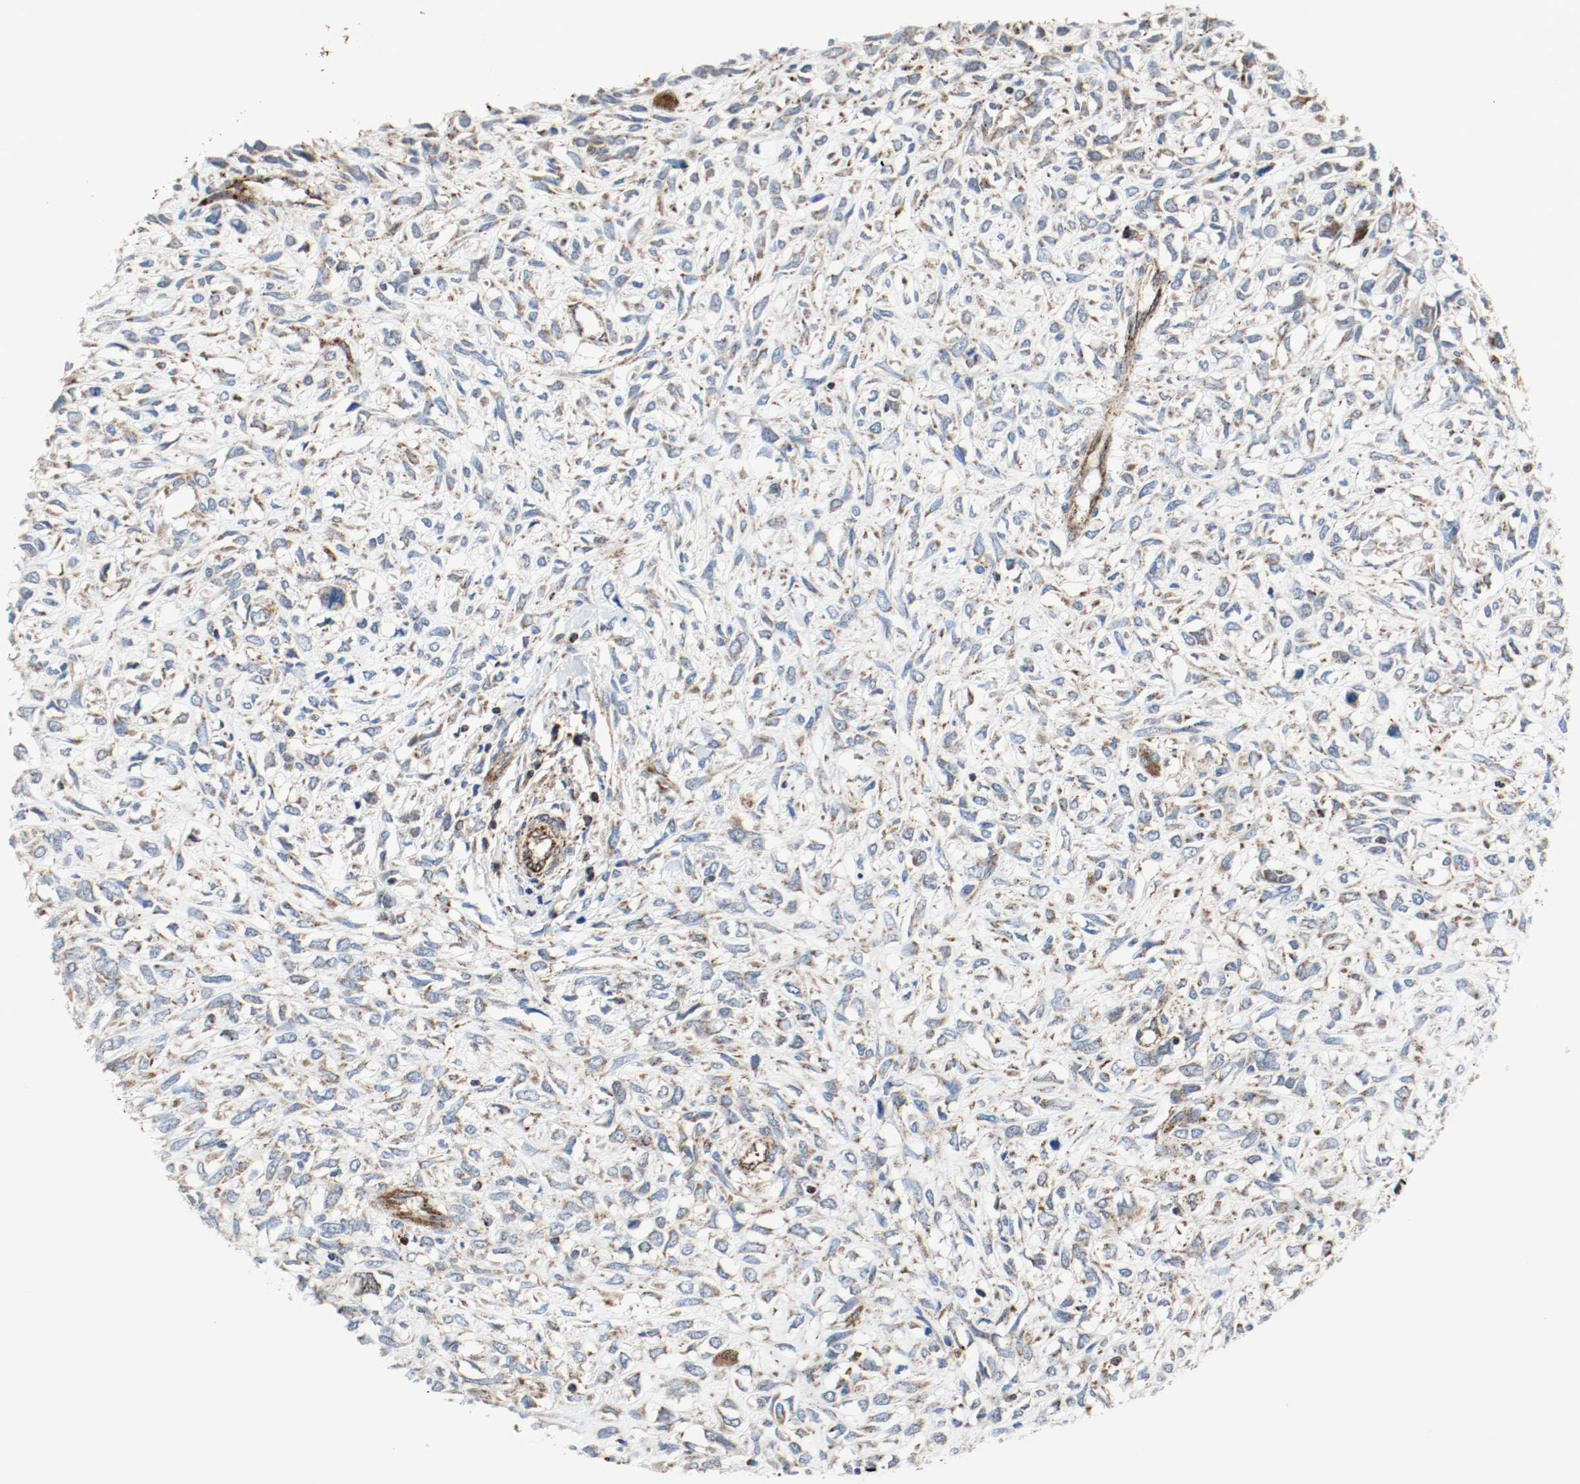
{"staining": {"intensity": "moderate", "quantity": ">75%", "location": "cytoplasmic/membranous"}, "tissue": "head and neck cancer", "cell_type": "Tumor cells", "image_type": "cancer", "snomed": [{"axis": "morphology", "description": "Necrosis, NOS"}, {"axis": "morphology", "description": "Neoplasm, malignant, NOS"}, {"axis": "topography", "description": "Salivary gland"}, {"axis": "topography", "description": "Head-Neck"}], "caption": "The photomicrograph demonstrates a brown stain indicating the presence of a protein in the cytoplasmic/membranous of tumor cells in malignant neoplasm (head and neck). The protein is stained brown, and the nuclei are stained in blue (DAB IHC with brightfield microscopy, high magnification).", "gene": "TXNRD1", "patient": {"sex": "male", "age": 43}}